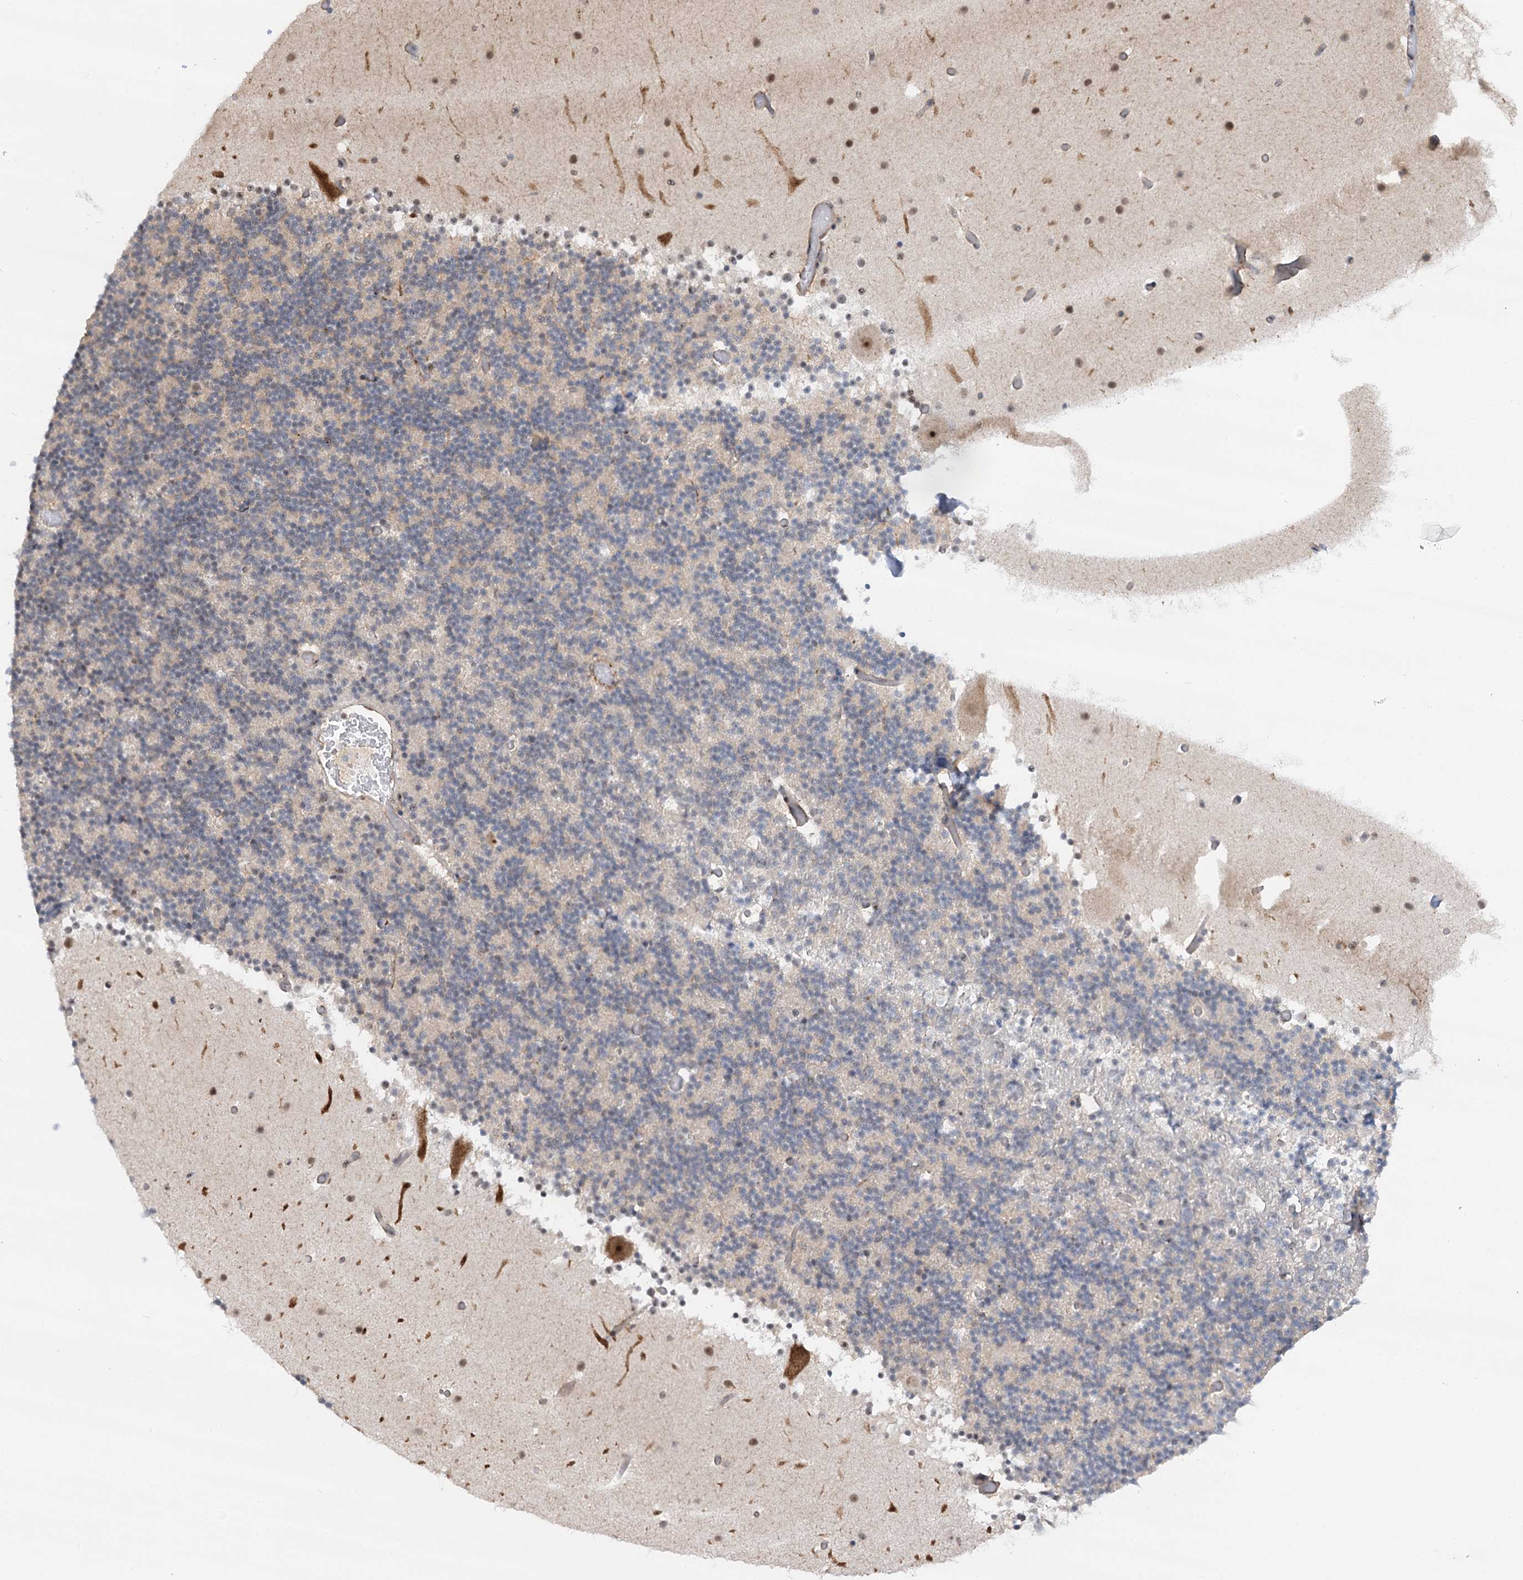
{"staining": {"intensity": "weak", "quantity": "<25%", "location": "cytoplasmic/membranous"}, "tissue": "cerebellum", "cell_type": "Cells in granular layer", "image_type": "normal", "snomed": [{"axis": "morphology", "description": "Normal tissue, NOS"}, {"axis": "topography", "description": "Cerebellum"}], "caption": "IHC histopathology image of unremarkable human cerebellum stained for a protein (brown), which displays no positivity in cells in granular layer.", "gene": "GNL3L", "patient": {"sex": "male", "age": 57}}